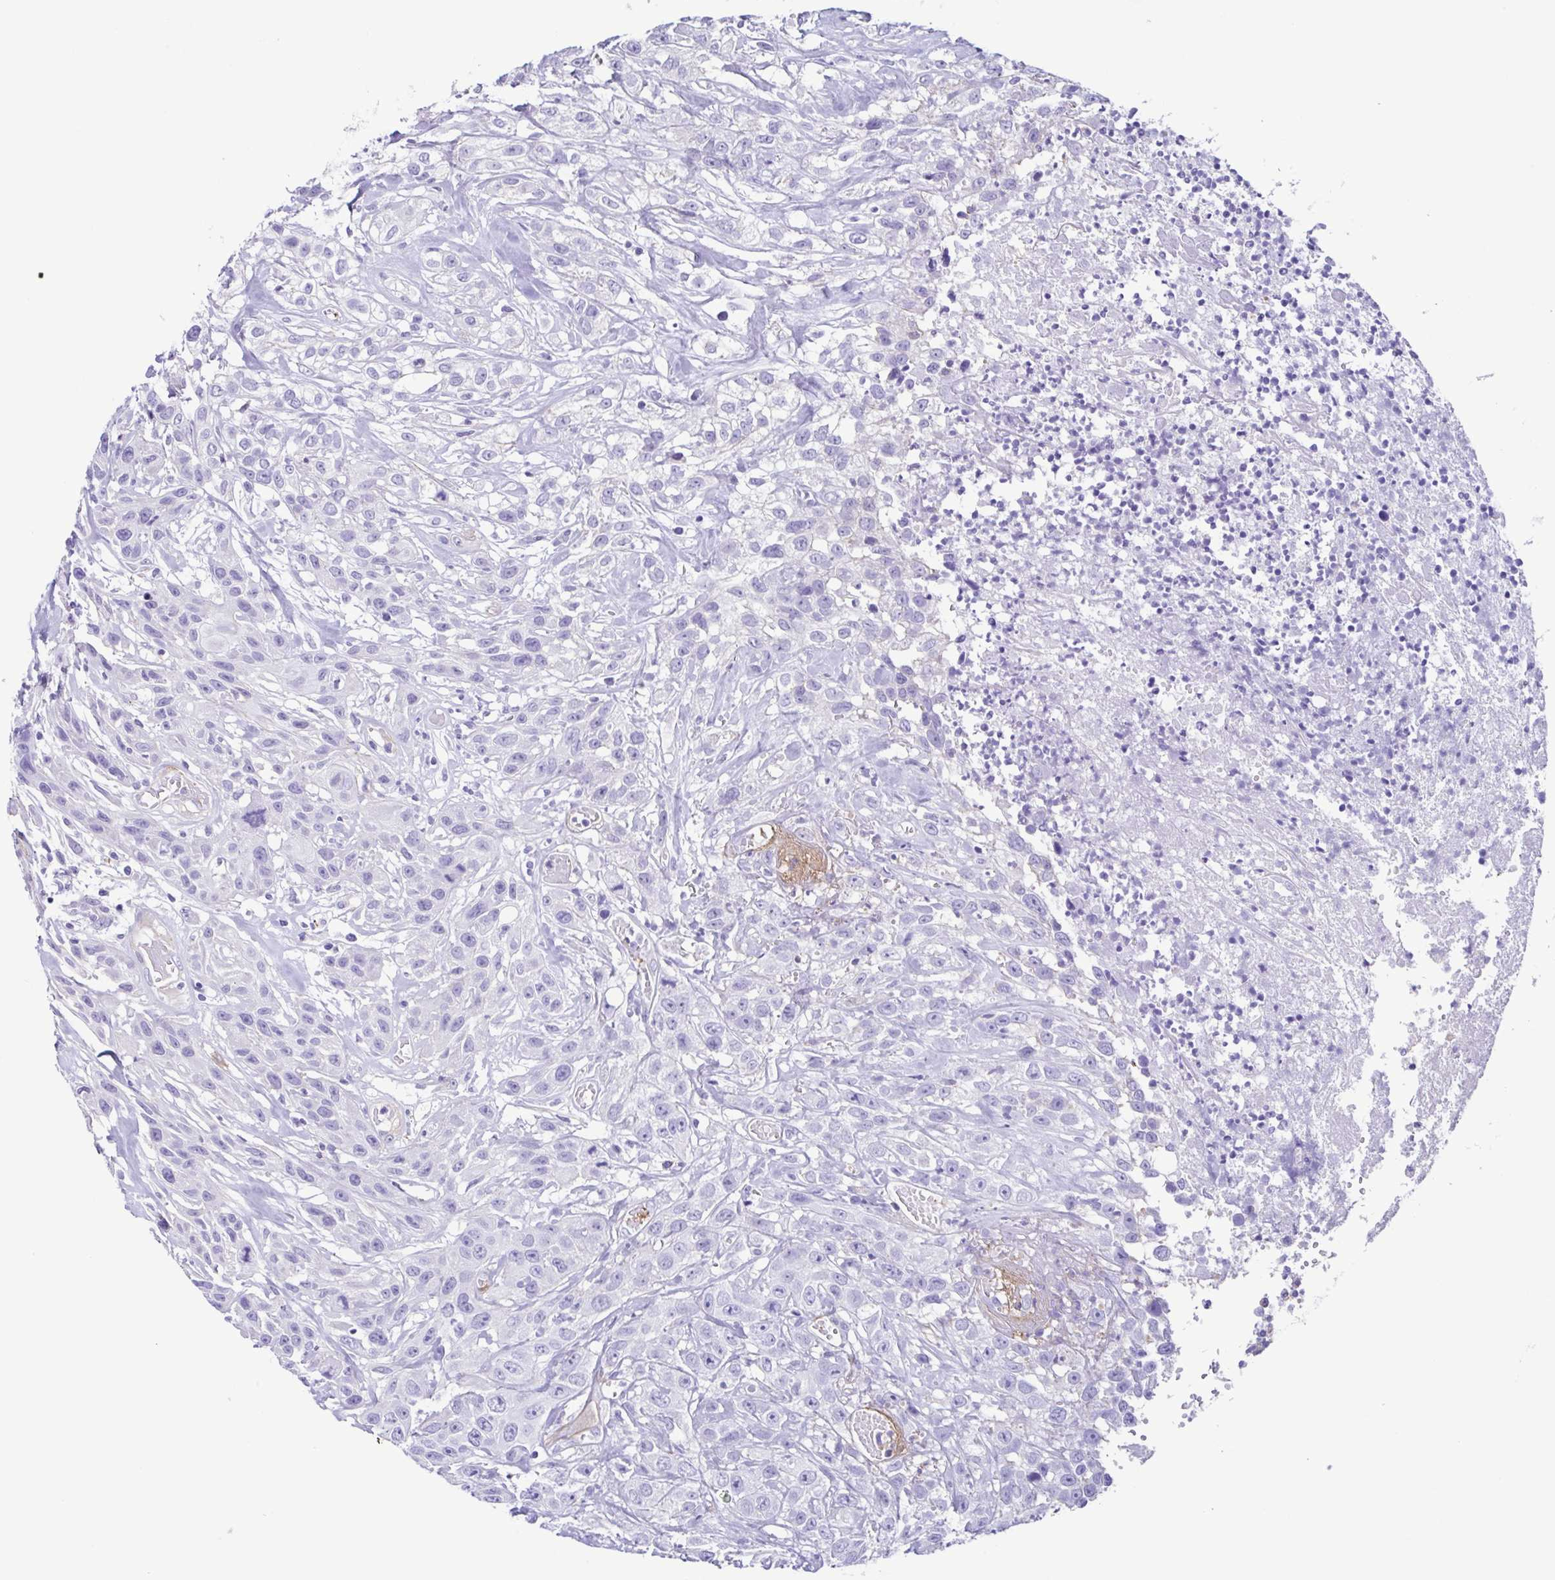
{"staining": {"intensity": "negative", "quantity": "none", "location": "none"}, "tissue": "head and neck cancer", "cell_type": "Tumor cells", "image_type": "cancer", "snomed": [{"axis": "morphology", "description": "Squamous cell carcinoma, NOS"}, {"axis": "topography", "description": "Head-Neck"}], "caption": "Head and neck squamous cell carcinoma was stained to show a protein in brown. There is no significant expression in tumor cells. (DAB (3,3'-diaminobenzidine) IHC with hematoxylin counter stain).", "gene": "CYP11B1", "patient": {"sex": "male", "age": 57}}